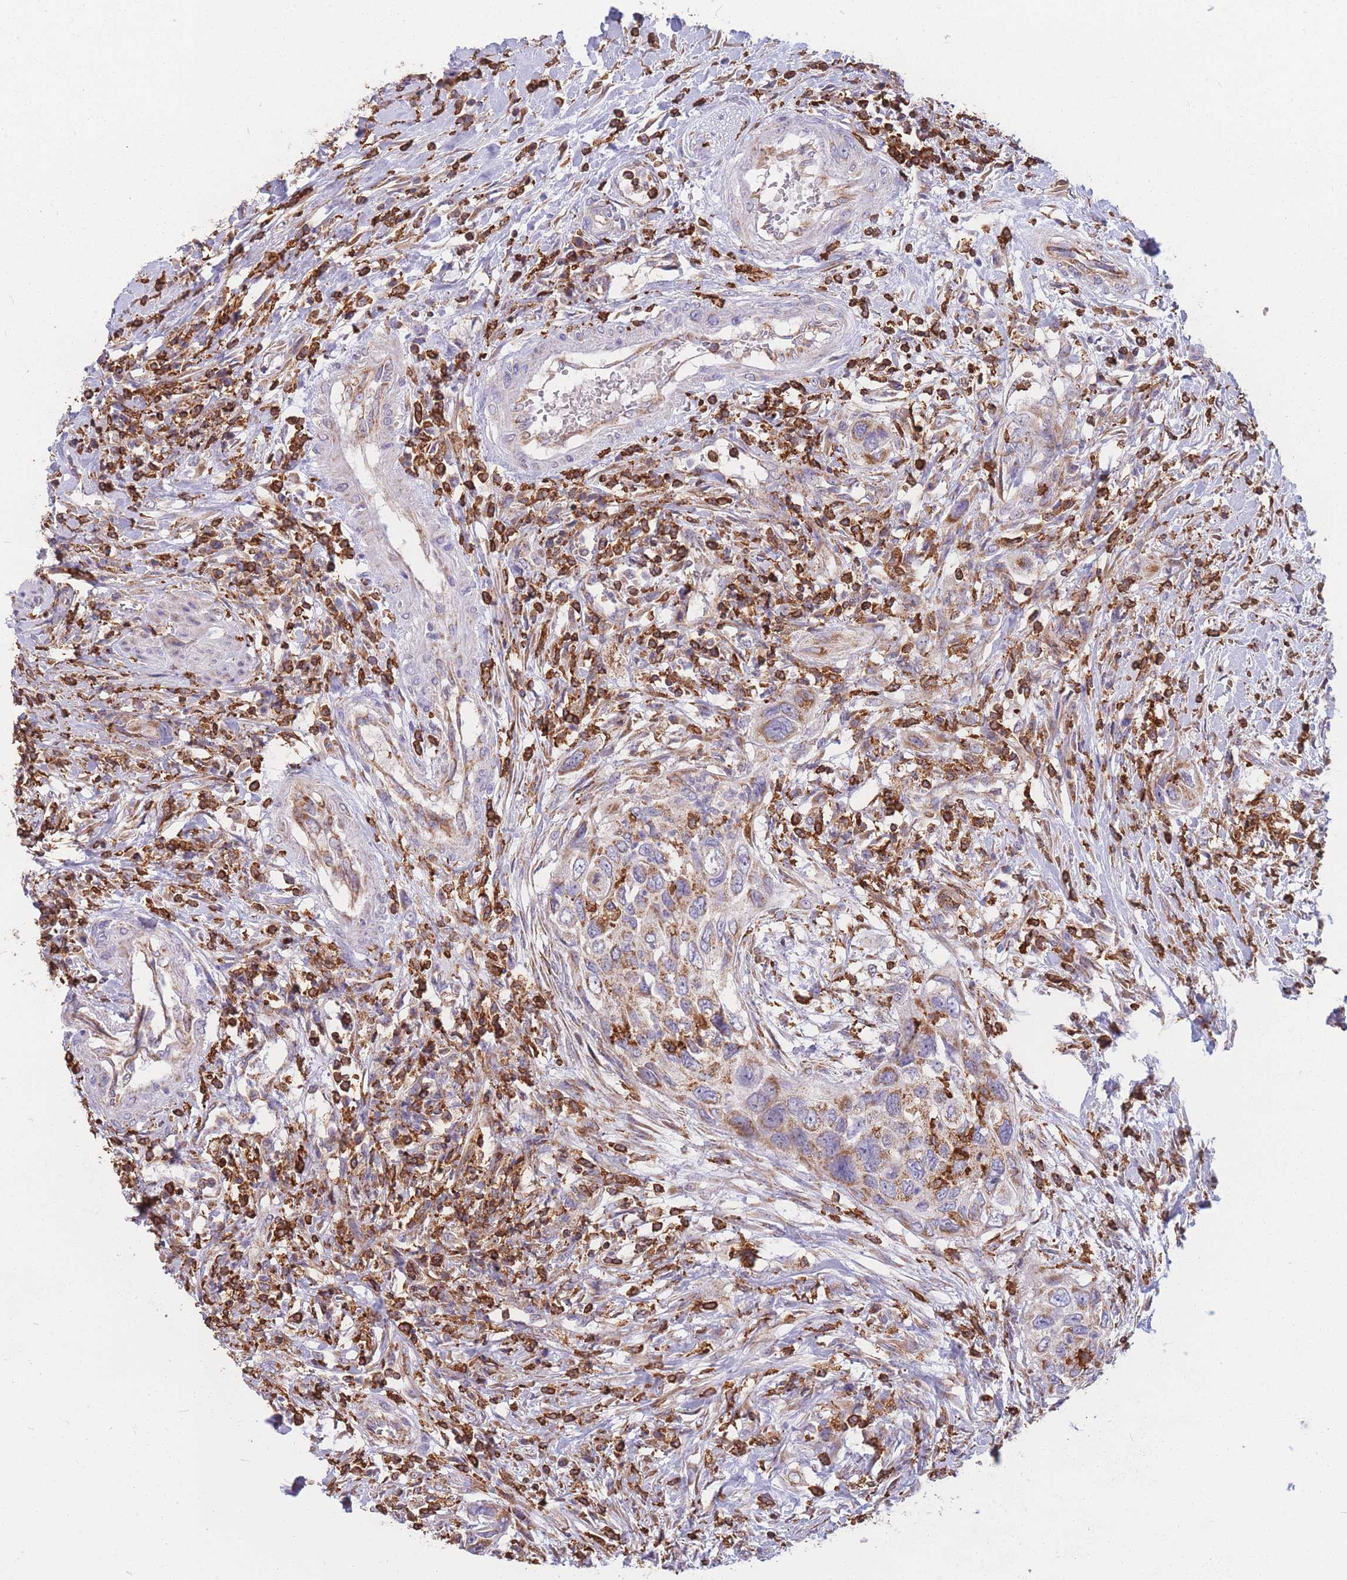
{"staining": {"intensity": "moderate", "quantity": "<25%", "location": "cytoplasmic/membranous"}, "tissue": "urothelial cancer", "cell_type": "Tumor cells", "image_type": "cancer", "snomed": [{"axis": "morphology", "description": "Urothelial carcinoma, High grade"}, {"axis": "topography", "description": "Urinary bladder"}], "caption": "A low amount of moderate cytoplasmic/membranous staining is identified in about <25% of tumor cells in high-grade urothelial carcinoma tissue.", "gene": "MRPL54", "patient": {"sex": "female", "age": 60}}